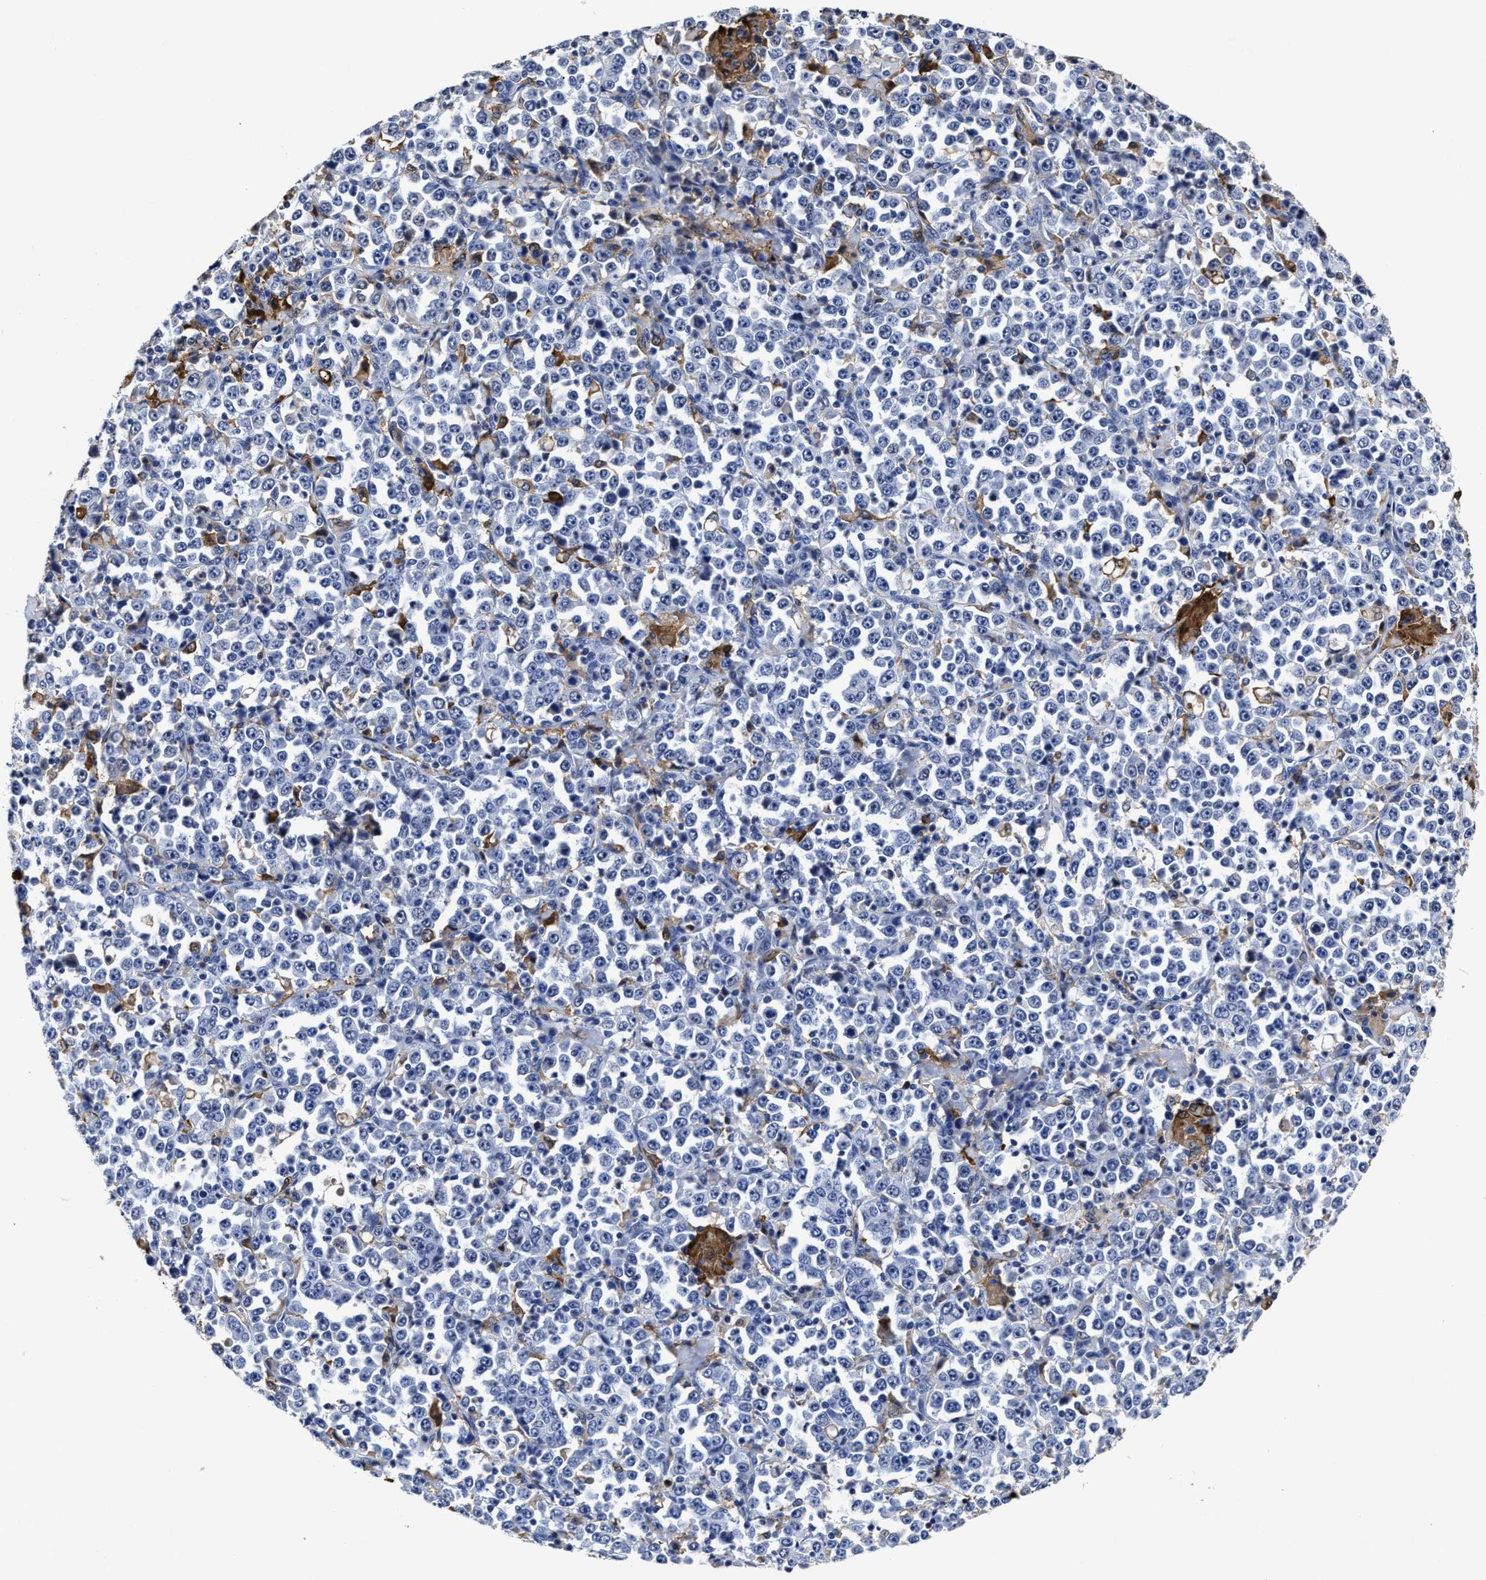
{"staining": {"intensity": "negative", "quantity": "none", "location": "none"}, "tissue": "stomach cancer", "cell_type": "Tumor cells", "image_type": "cancer", "snomed": [{"axis": "morphology", "description": "Normal tissue, NOS"}, {"axis": "morphology", "description": "Adenocarcinoma, NOS"}, {"axis": "topography", "description": "Stomach, upper"}, {"axis": "topography", "description": "Stomach"}], "caption": "Stomach cancer stained for a protein using immunohistochemistry (IHC) exhibits no expression tumor cells.", "gene": "PRPF4B", "patient": {"sex": "male", "age": 59}}